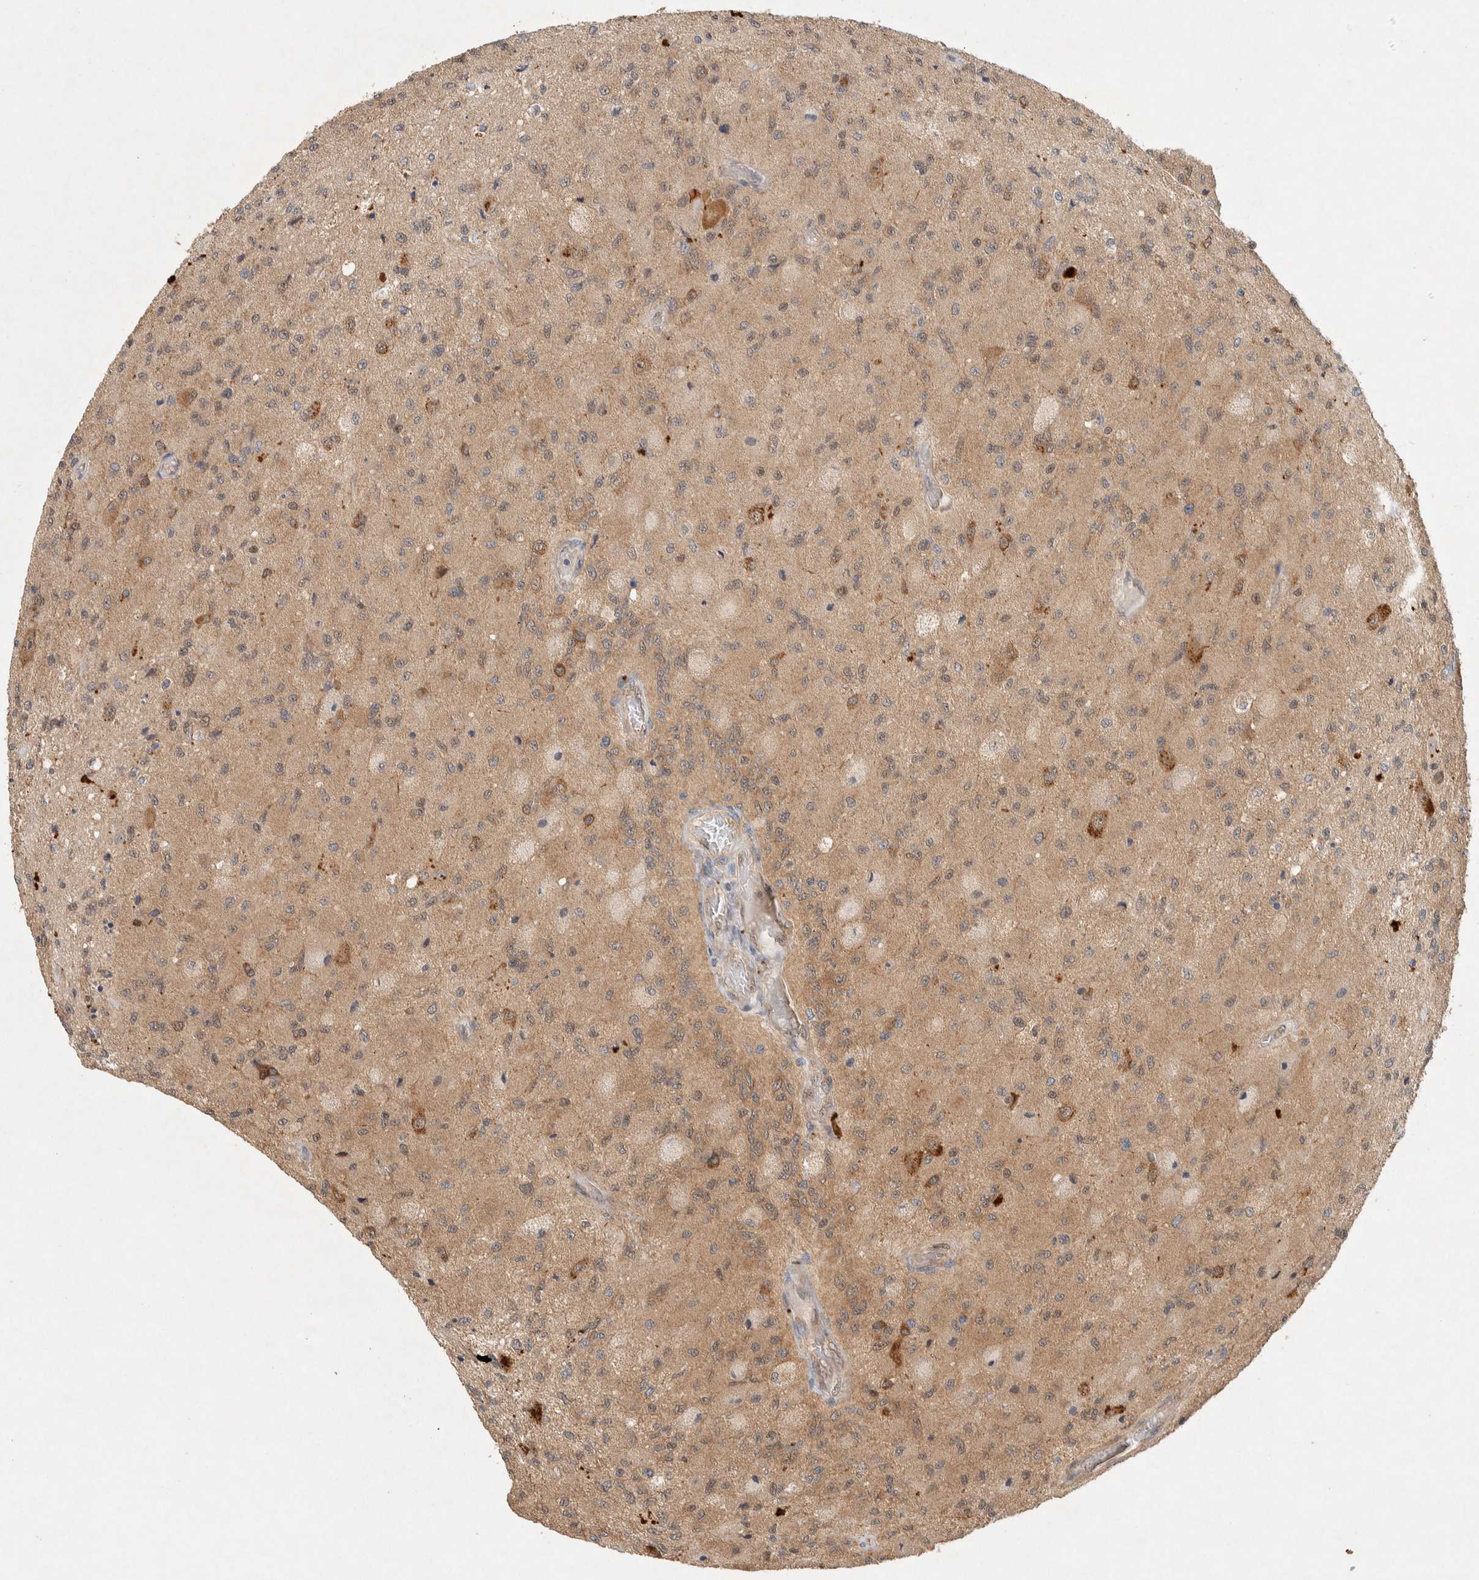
{"staining": {"intensity": "moderate", "quantity": "25%-75%", "location": "cytoplasmic/membranous"}, "tissue": "glioma", "cell_type": "Tumor cells", "image_type": "cancer", "snomed": [{"axis": "morphology", "description": "Normal tissue, NOS"}, {"axis": "morphology", "description": "Glioma, malignant, High grade"}, {"axis": "topography", "description": "Cerebral cortex"}], "caption": "Glioma tissue shows moderate cytoplasmic/membranous positivity in approximately 25%-75% of tumor cells, visualized by immunohistochemistry. The staining was performed using DAB, with brown indicating positive protein expression. Nuclei are stained blue with hematoxylin.", "gene": "PXK", "patient": {"sex": "male", "age": 77}}